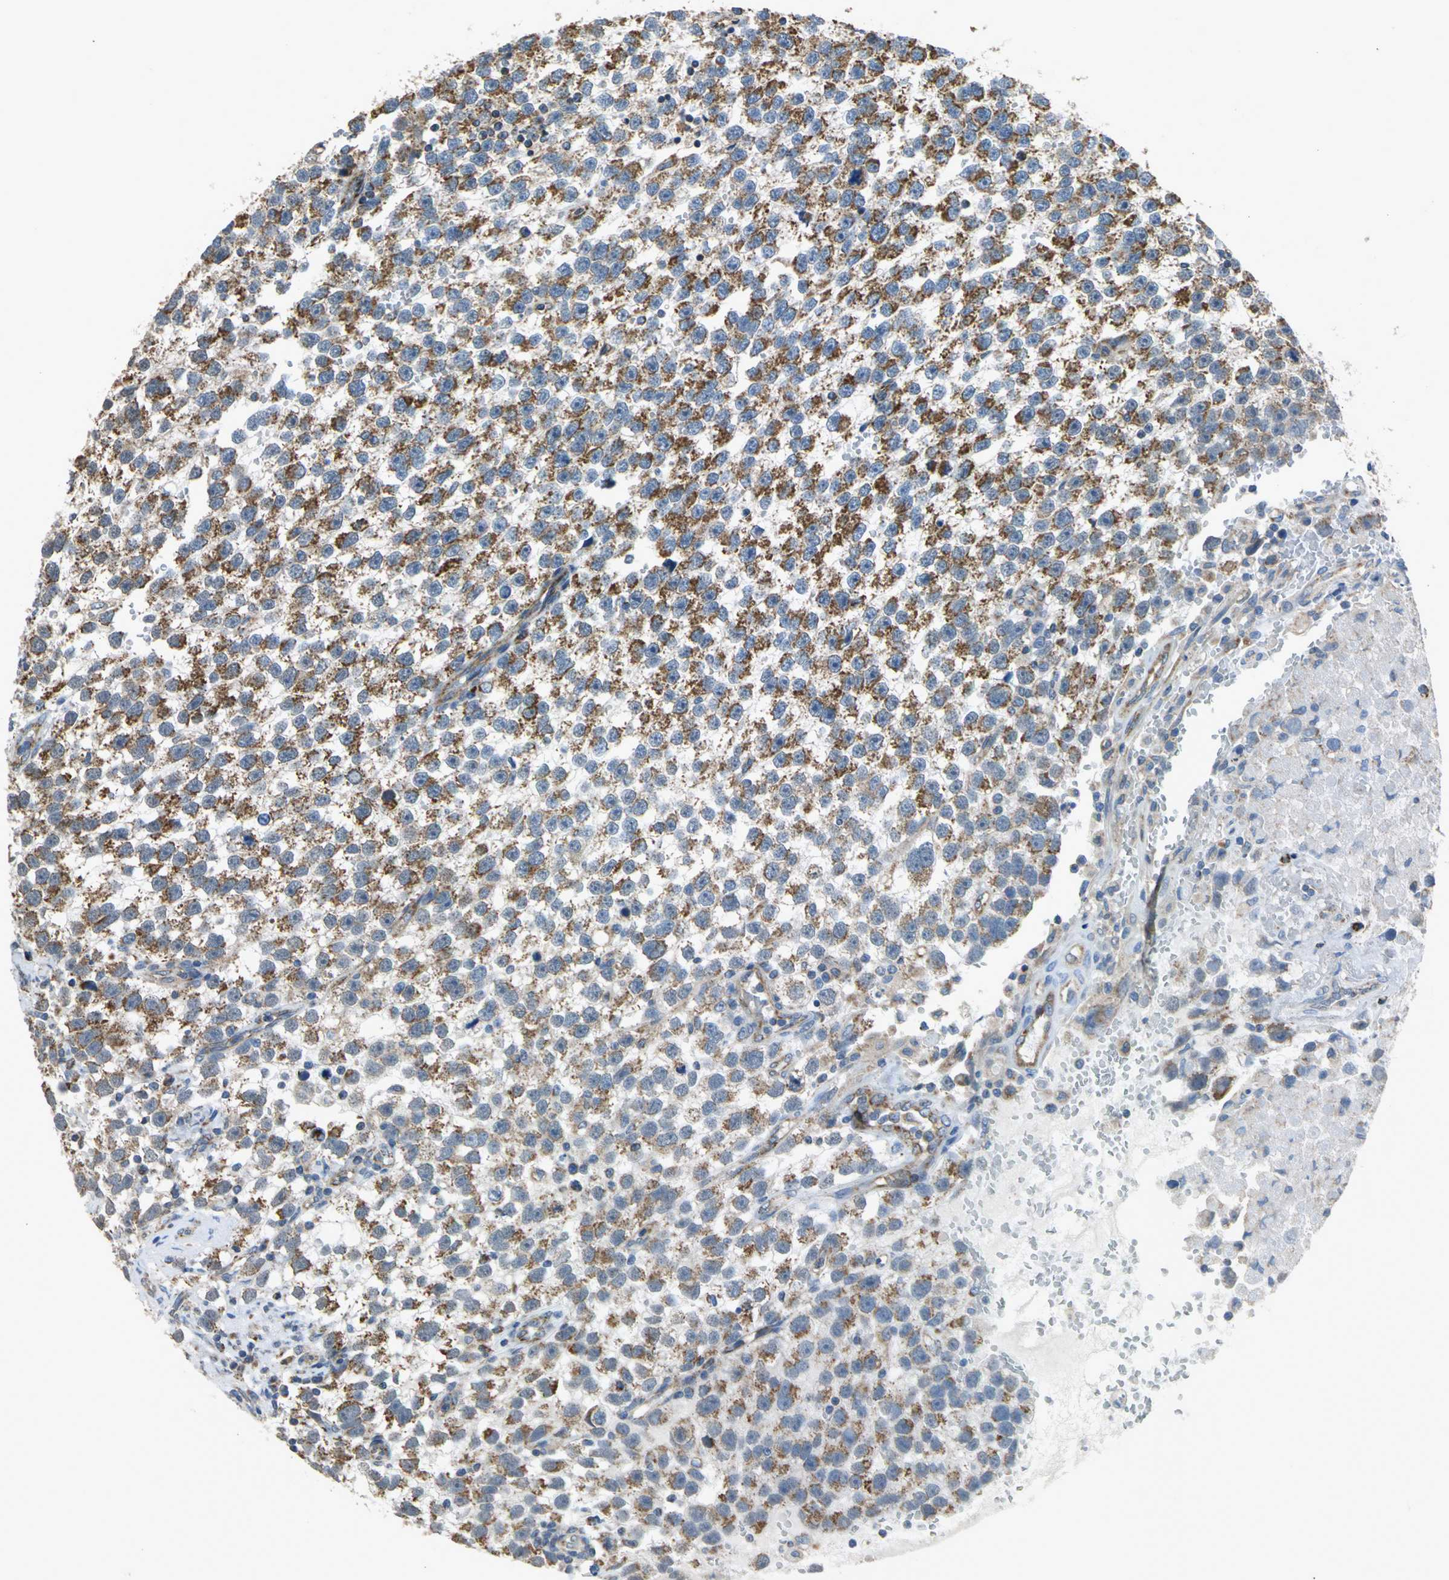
{"staining": {"intensity": "moderate", "quantity": ">75%", "location": "cytoplasmic/membranous"}, "tissue": "testis cancer", "cell_type": "Tumor cells", "image_type": "cancer", "snomed": [{"axis": "morphology", "description": "Seminoma, NOS"}, {"axis": "topography", "description": "Testis"}], "caption": "Testis cancer stained with DAB (3,3'-diaminobenzidine) immunohistochemistry (IHC) exhibits medium levels of moderate cytoplasmic/membranous staining in approximately >75% of tumor cells.", "gene": "NDUFB5", "patient": {"sex": "male", "age": 33}}